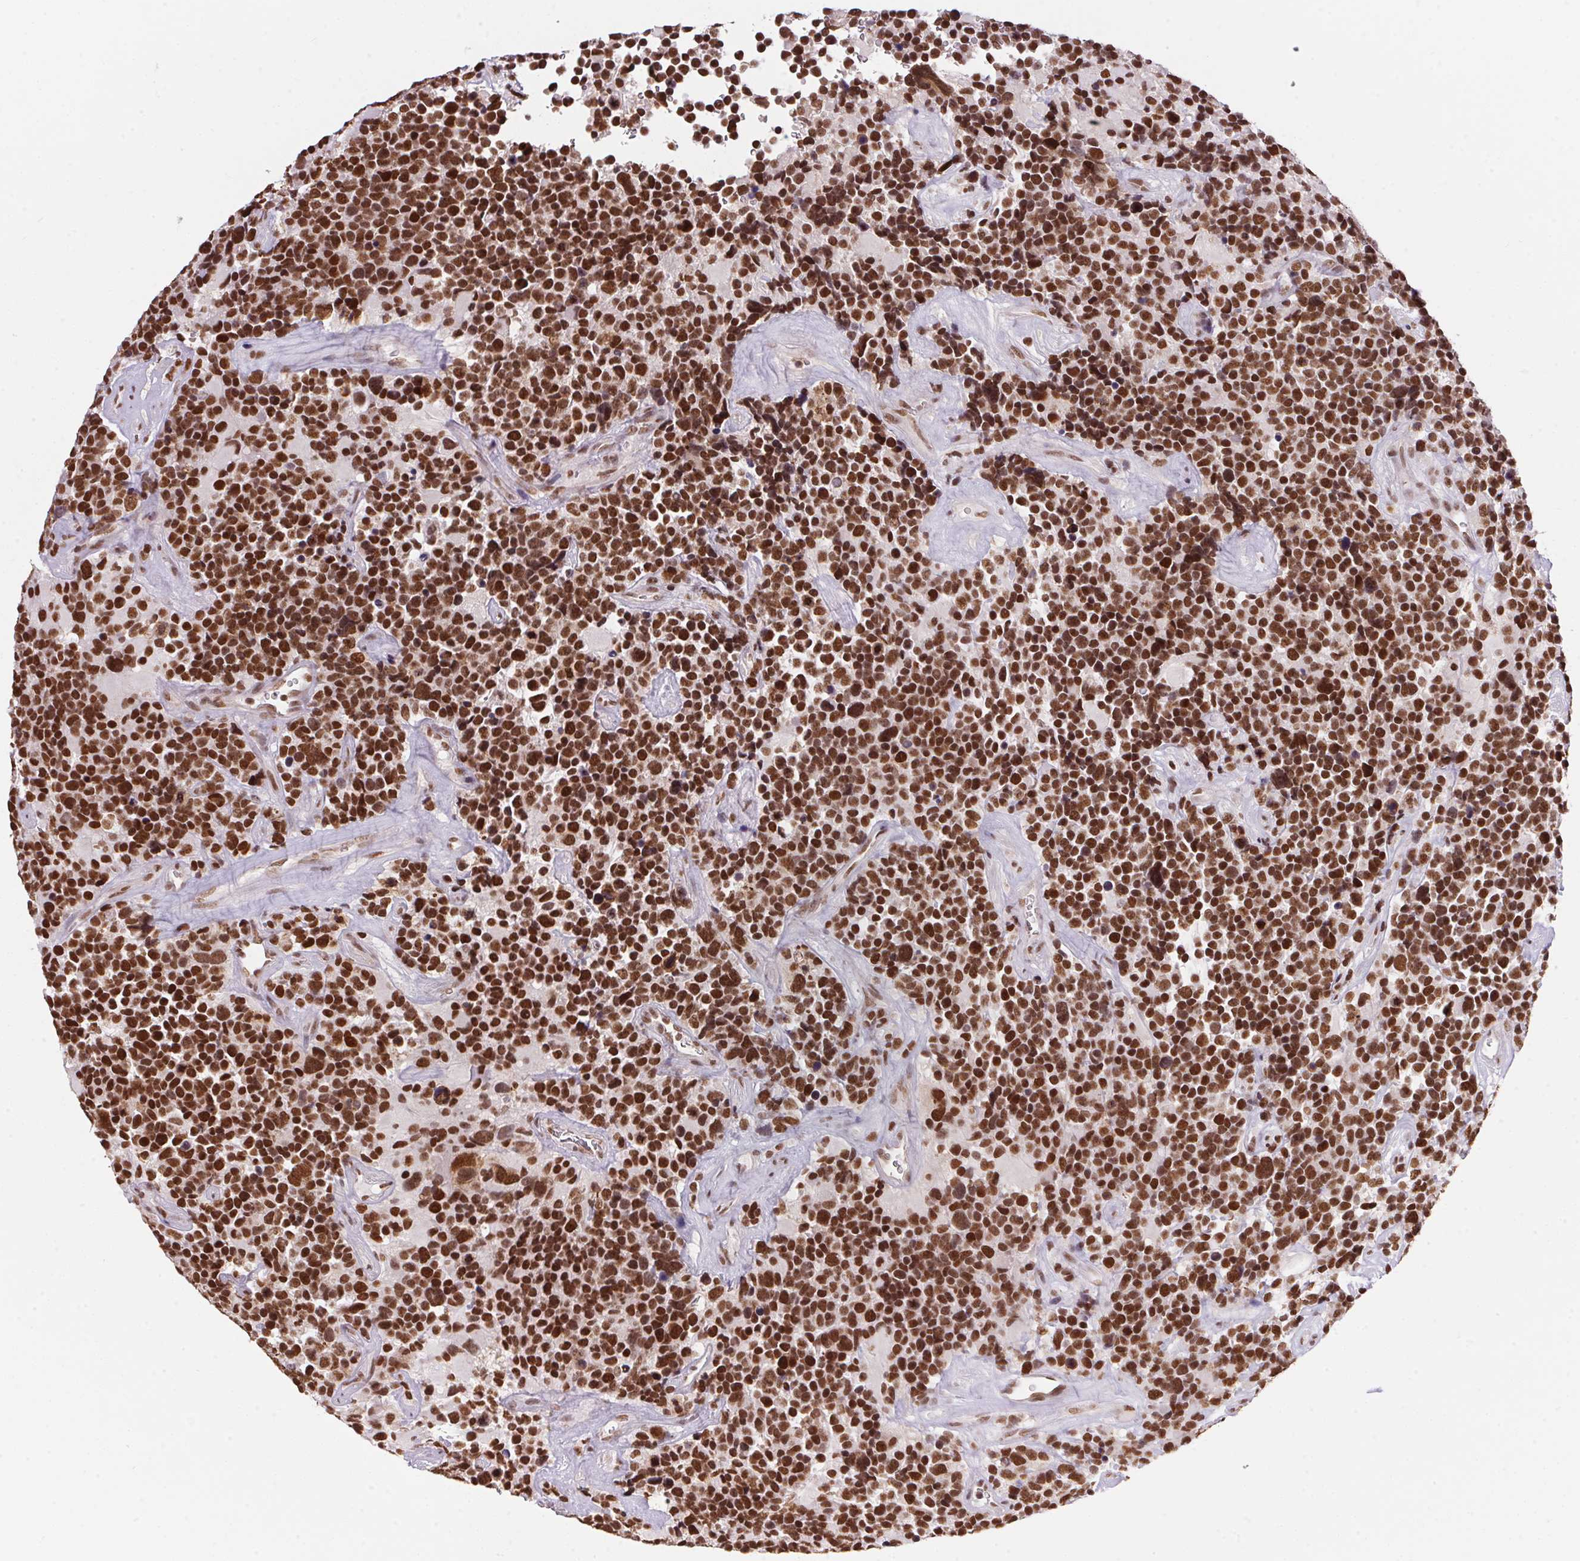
{"staining": {"intensity": "strong", "quantity": ">75%", "location": "nuclear"}, "tissue": "glioma", "cell_type": "Tumor cells", "image_type": "cancer", "snomed": [{"axis": "morphology", "description": "Glioma, malignant, High grade"}, {"axis": "topography", "description": "Brain"}], "caption": "The immunohistochemical stain labels strong nuclear positivity in tumor cells of glioma tissue.", "gene": "NFE2L1", "patient": {"sex": "male", "age": 33}}